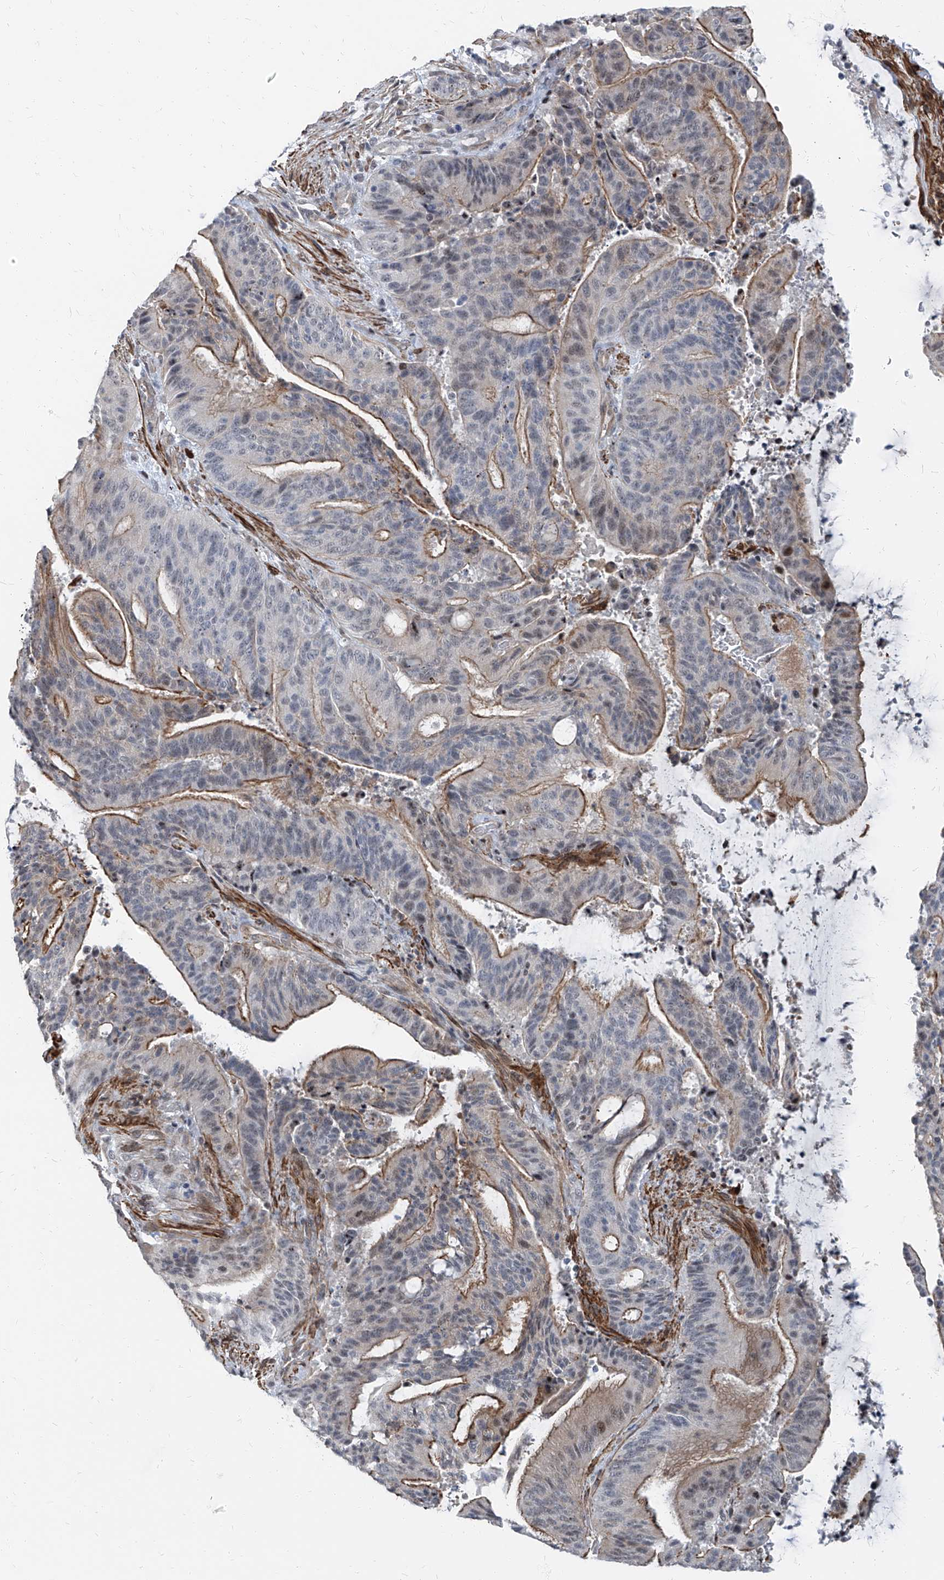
{"staining": {"intensity": "moderate", "quantity": ">75%", "location": "cytoplasmic/membranous"}, "tissue": "liver cancer", "cell_type": "Tumor cells", "image_type": "cancer", "snomed": [{"axis": "morphology", "description": "Normal tissue, NOS"}, {"axis": "morphology", "description": "Cholangiocarcinoma"}, {"axis": "topography", "description": "Liver"}, {"axis": "topography", "description": "Peripheral nerve tissue"}], "caption": "An immunohistochemistry image of neoplastic tissue is shown. Protein staining in brown highlights moderate cytoplasmic/membranous positivity in liver cholangiocarcinoma within tumor cells.", "gene": "TXLNB", "patient": {"sex": "female", "age": 73}}